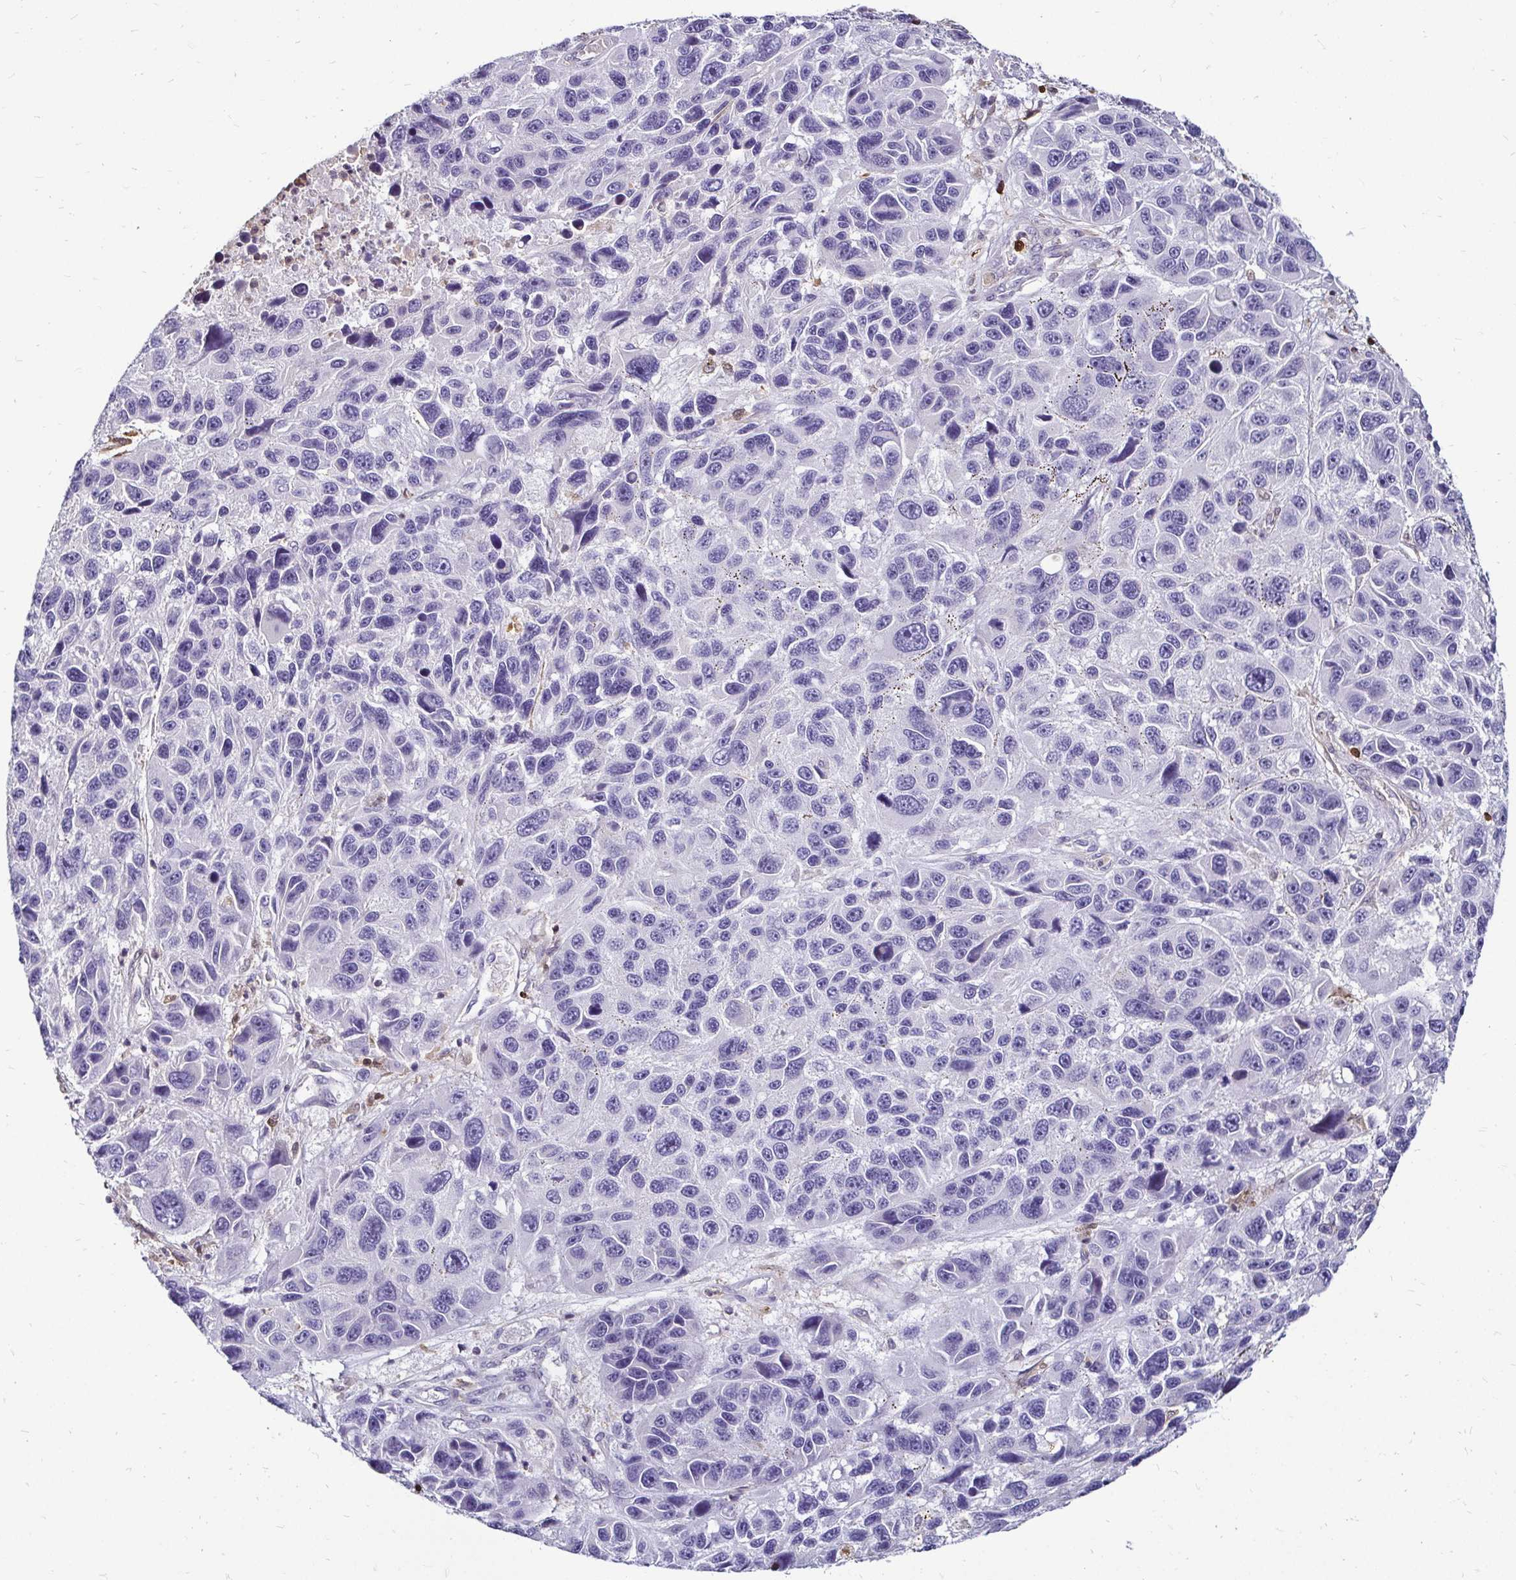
{"staining": {"intensity": "negative", "quantity": "none", "location": "none"}, "tissue": "melanoma", "cell_type": "Tumor cells", "image_type": "cancer", "snomed": [{"axis": "morphology", "description": "Malignant melanoma, NOS"}, {"axis": "topography", "description": "Skin"}], "caption": "DAB (3,3'-diaminobenzidine) immunohistochemical staining of human melanoma reveals no significant staining in tumor cells.", "gene": "ZFP1", "patient": {"sex": "male", "age": 53}}